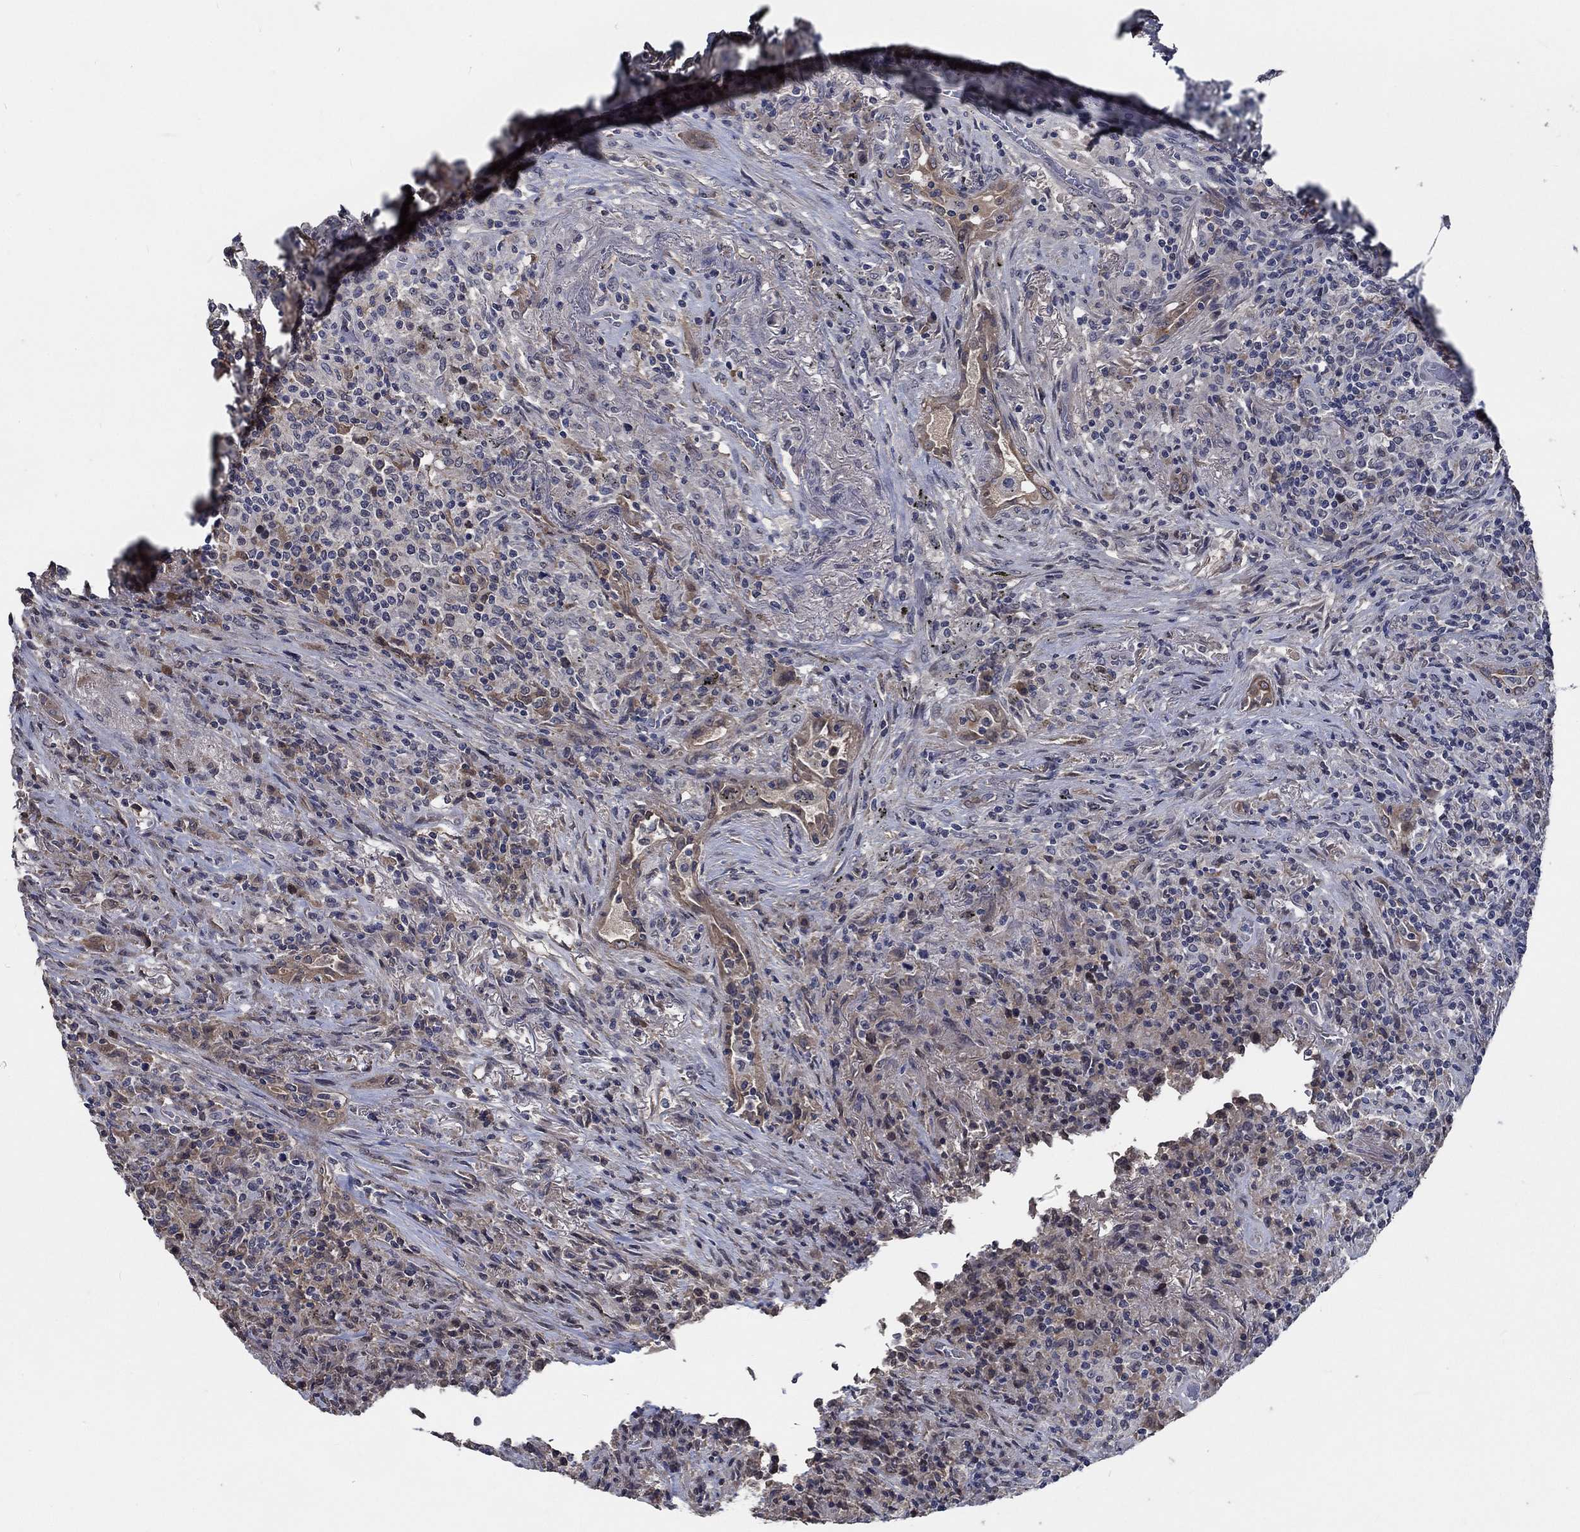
{"staining": {"intensity": "negative", "quantity": "none", "location": "none"}, "tissue": "lymphoma", "cell_type": "Tumor cells", "image_type": "cancer", "snomed": [{"axis": "morphology", "description": "Malignant lymphoma, non-Hodgkin's type, High grade"}, {"axis": "topography", "description": "Lung"}], "caption": "Immunohistochemical staining of high-grade malignant lymphoma, non-Hodgkin's type reveals no significant positivity in tumor cells.", "gene": "OBSCN", "patient": {"sex": "male", "age": 79}}